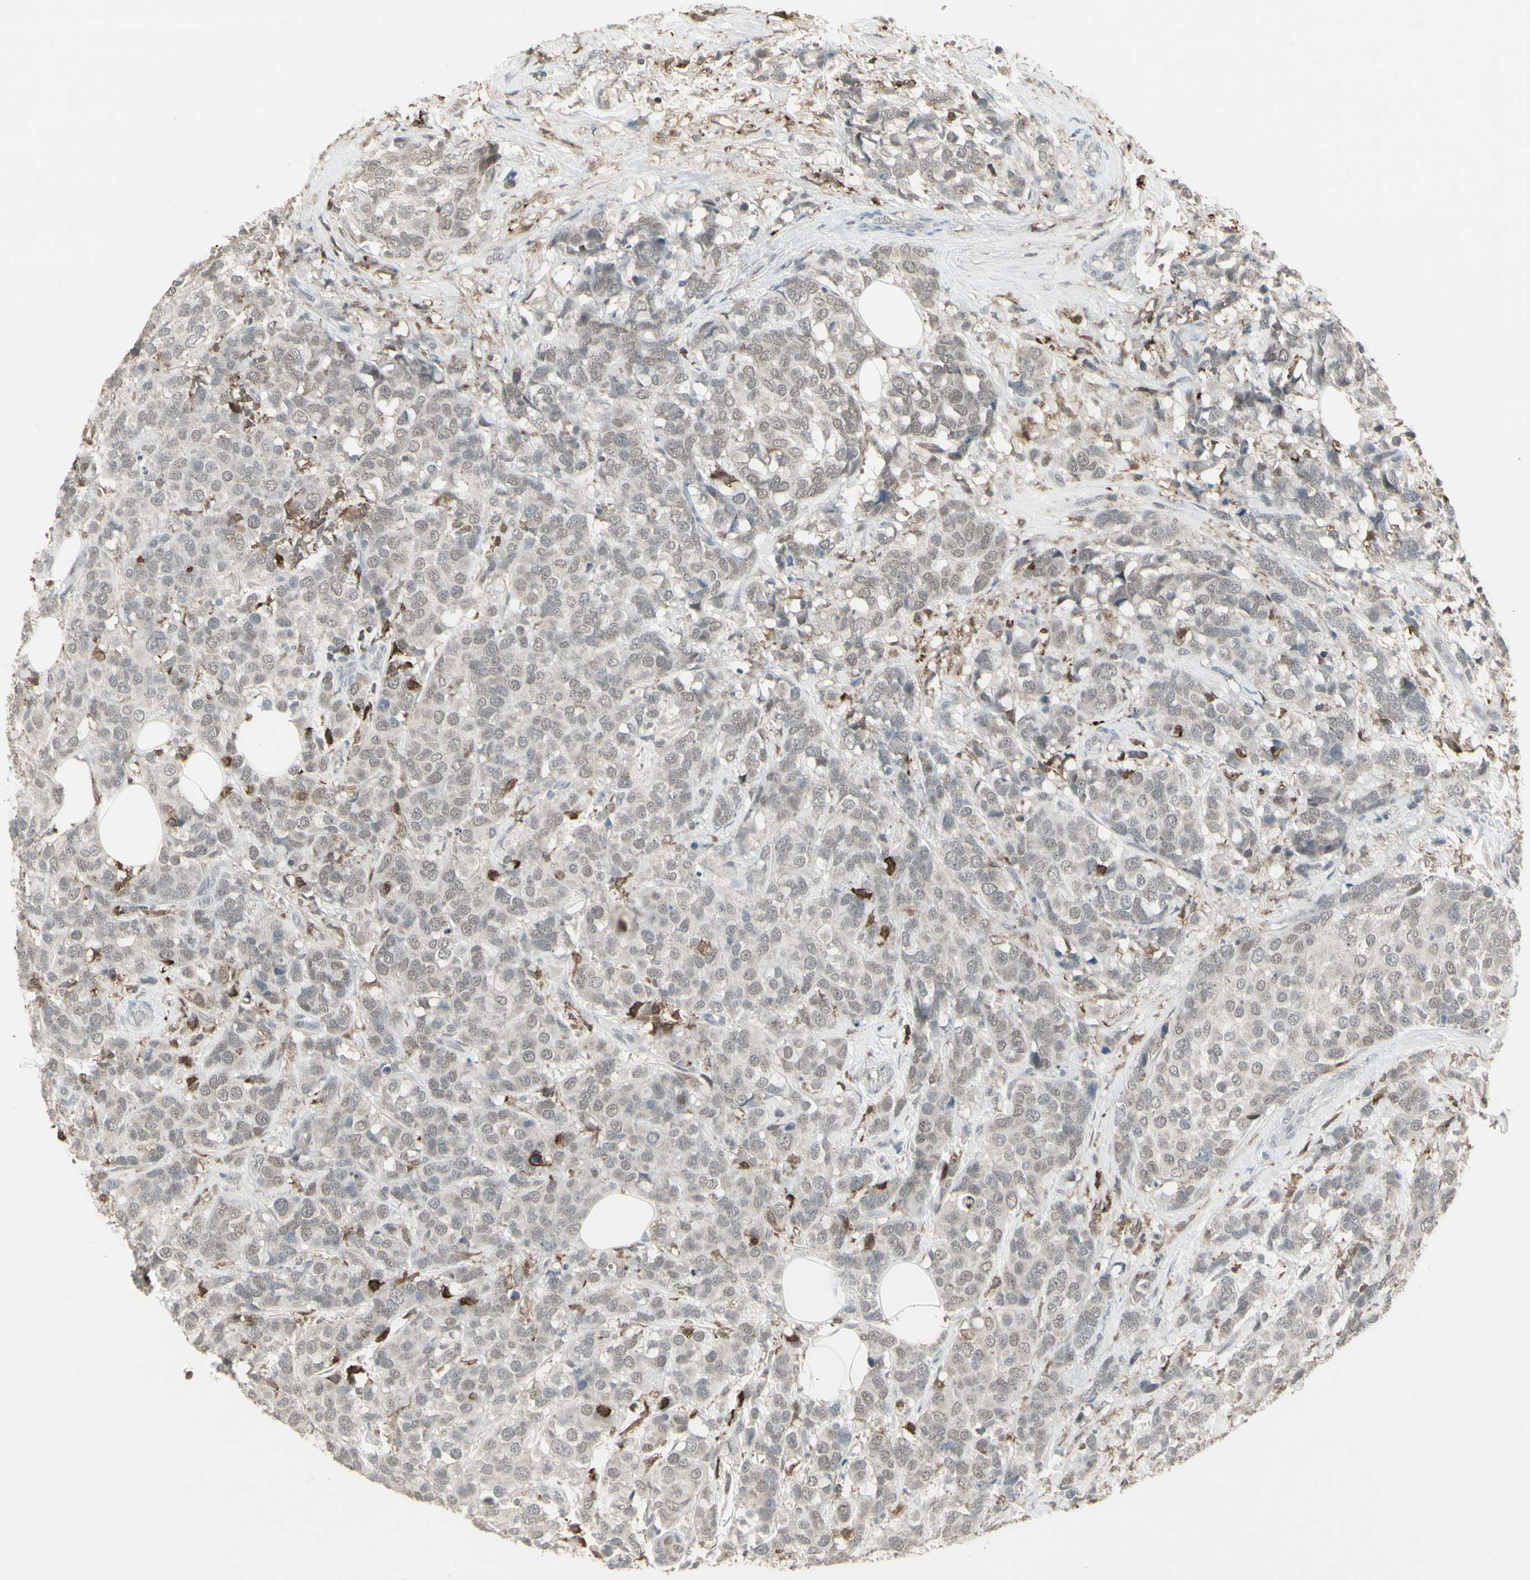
{"staining": {"intensity": "negative", "quantity": "none", "location": "none"}, "tissue": "breast cancer", "cell_type": "Tumor cells", "image_type": "cancer", "snomed": [{"axis": "morphology", "description": "Lobular carcinoma"}, {"axis": "topography", "description": "Breast"}], "caption": "Immunohistochemistry (IHC) of human lobular carcinoma (breast) exhibits no staining in tumor cells.", "gene": "SAMSN1", "patient": {"sex": "female", "age": 59}}